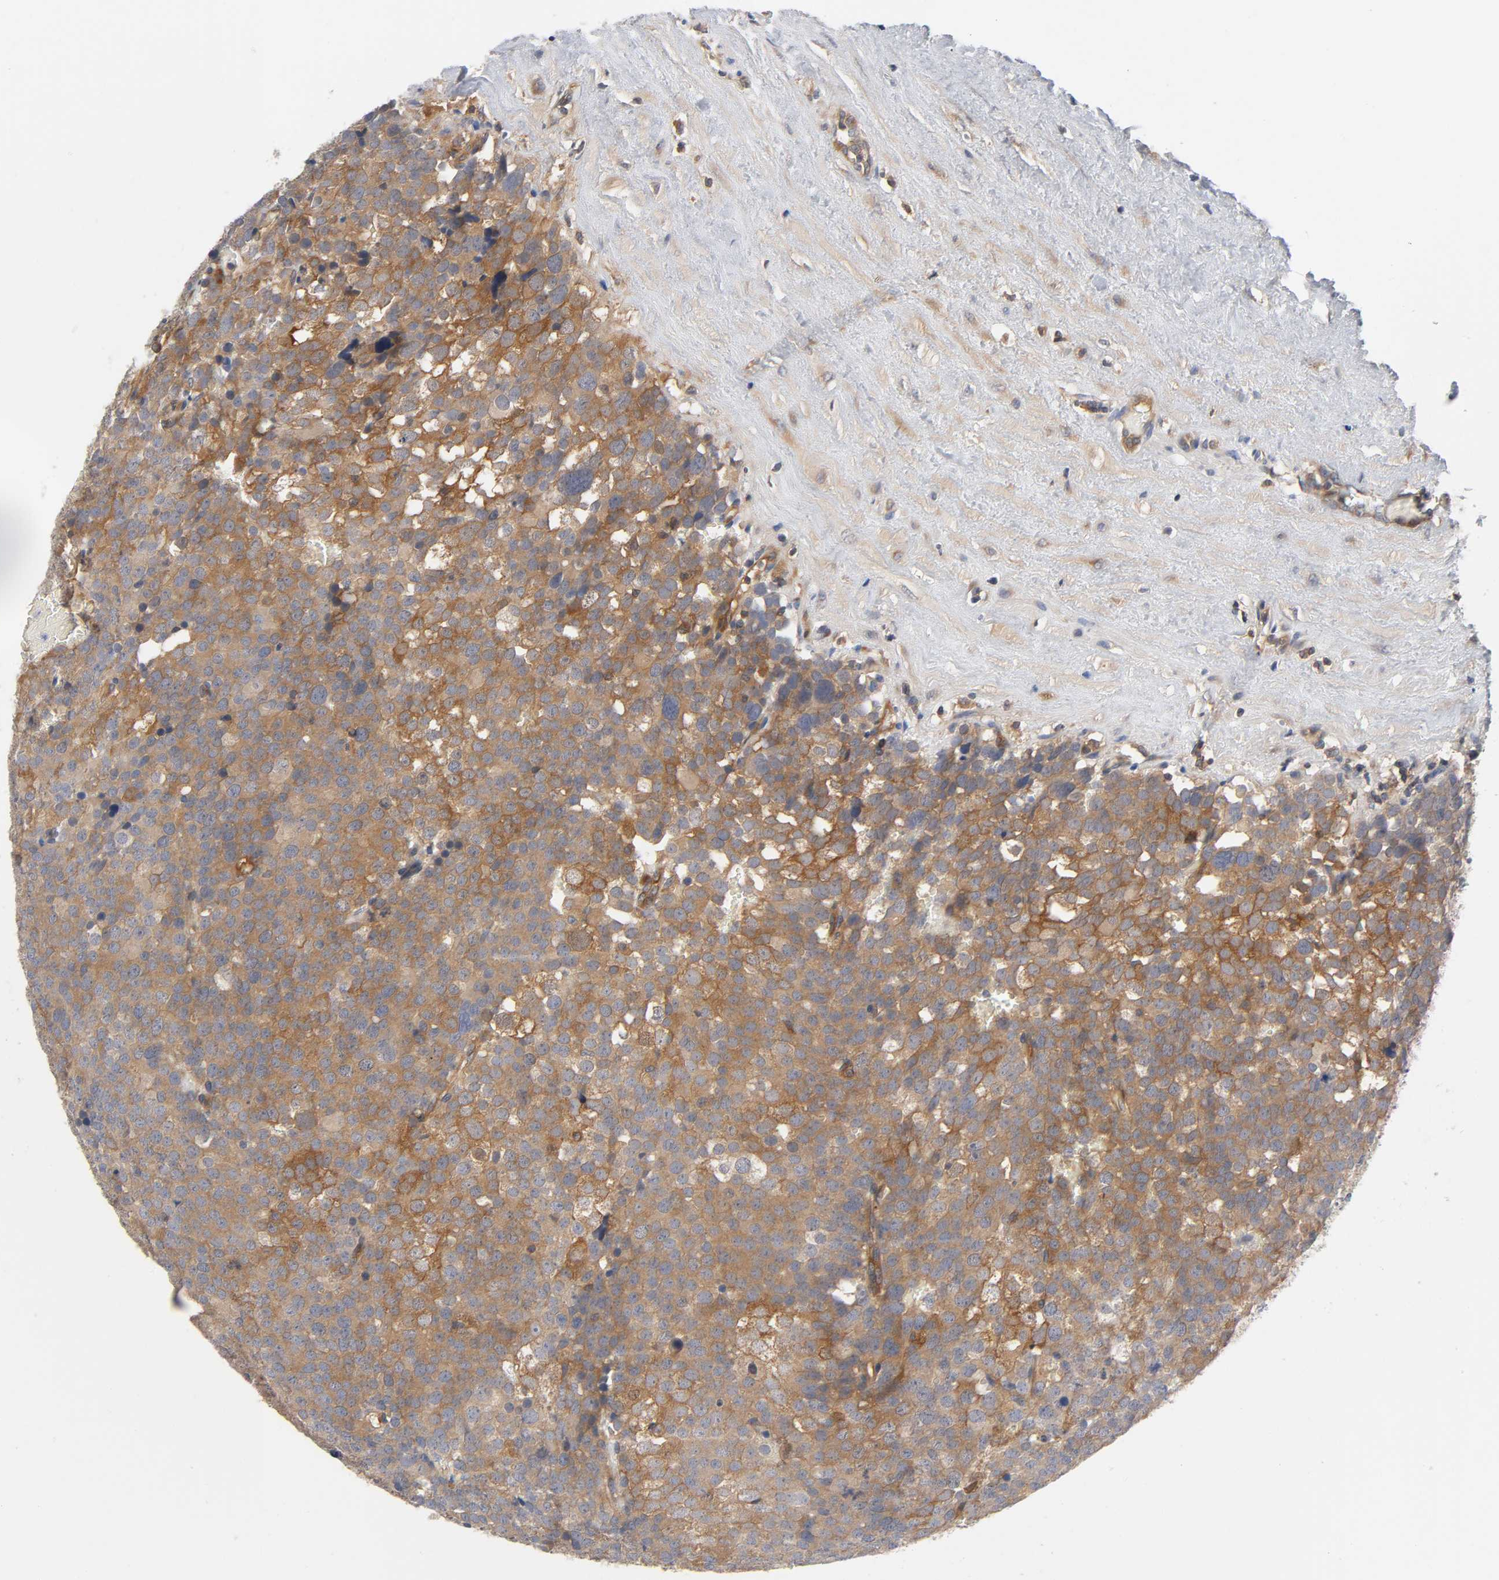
{"staining": {"intensity": "moderate", "quantity": ">75%", "location": "cytoplasmic/membranous"}, "tissue": "testis cancer", "cell_type": "Tumor cells", "image_type": "cancer", "snomed": [{"axis": "morphology", "description": "Seminoma, NOS"}, {"axis": "topography", "description": "Testis"}], "caption": "High-magnification brightfield microscopy of testis seminoma stained with DAB (brown) and counterstained with hematoxylin (blue). tumor cells exhibit moderate cytoplasmic/membranous staining is appreciated in about>75% of cells.", "gene": "PRKAB1", "patient": {"sex": "male", "age": 71}}